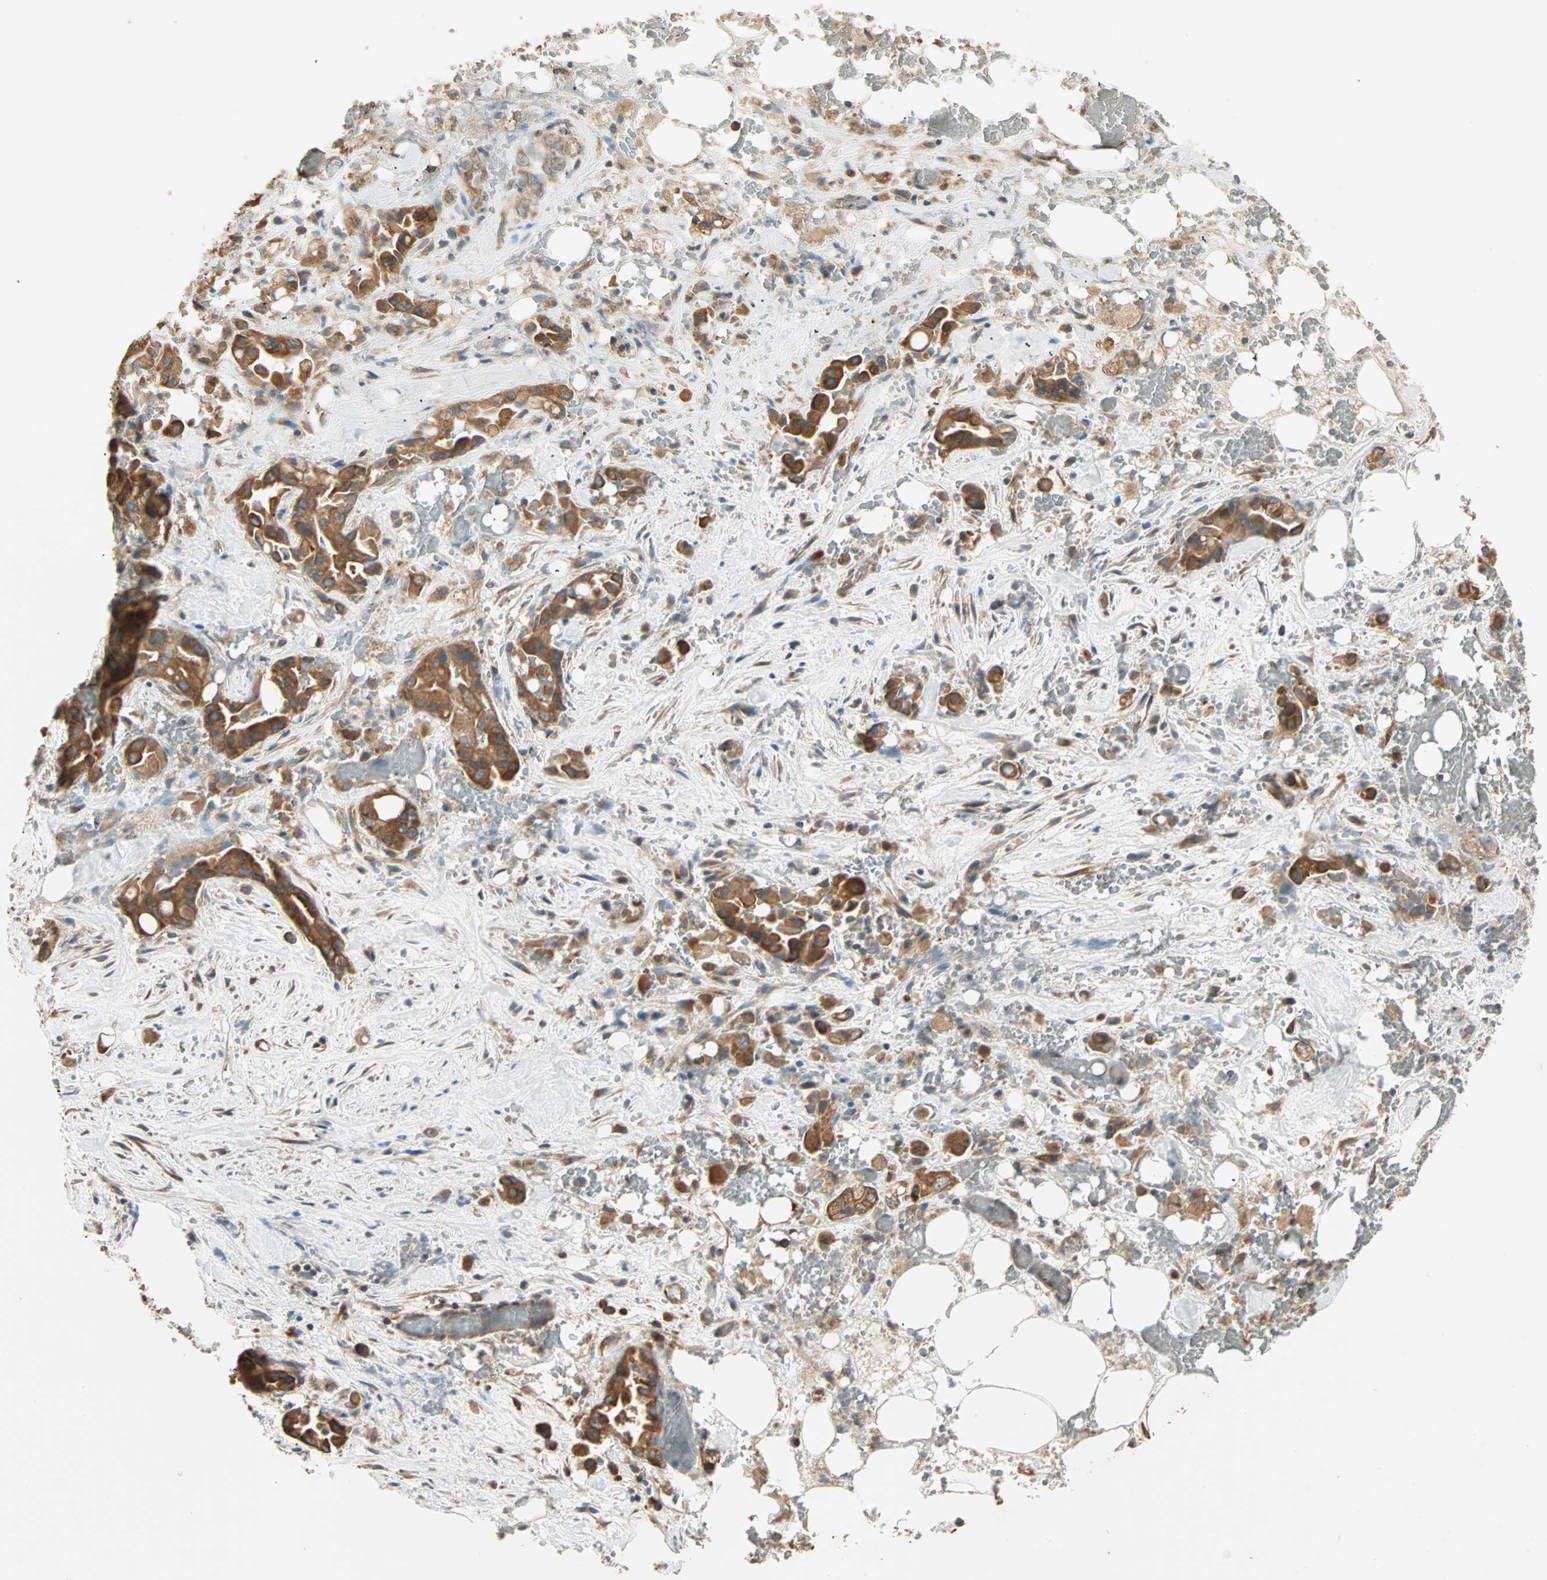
{"staining": {"intensity": "strong", "quantity": ">75%", "location": "cytoplasmic/membranous"}, "tissue": "liver cancer", "cell_type": "Tumor cells", "image_type": "cancer", "snomed": [{"axis": "morphology", "description": "Cholangiocarcinoma"}, {"axis": "topography", "description": "Liver"}], "caption": "Cholangiocarcinoma (liver) stained with a protein marker displays strong staining in tumor cells.", "gene": "EIF4G2", "patient": {"sex": "female", "age": 68}}